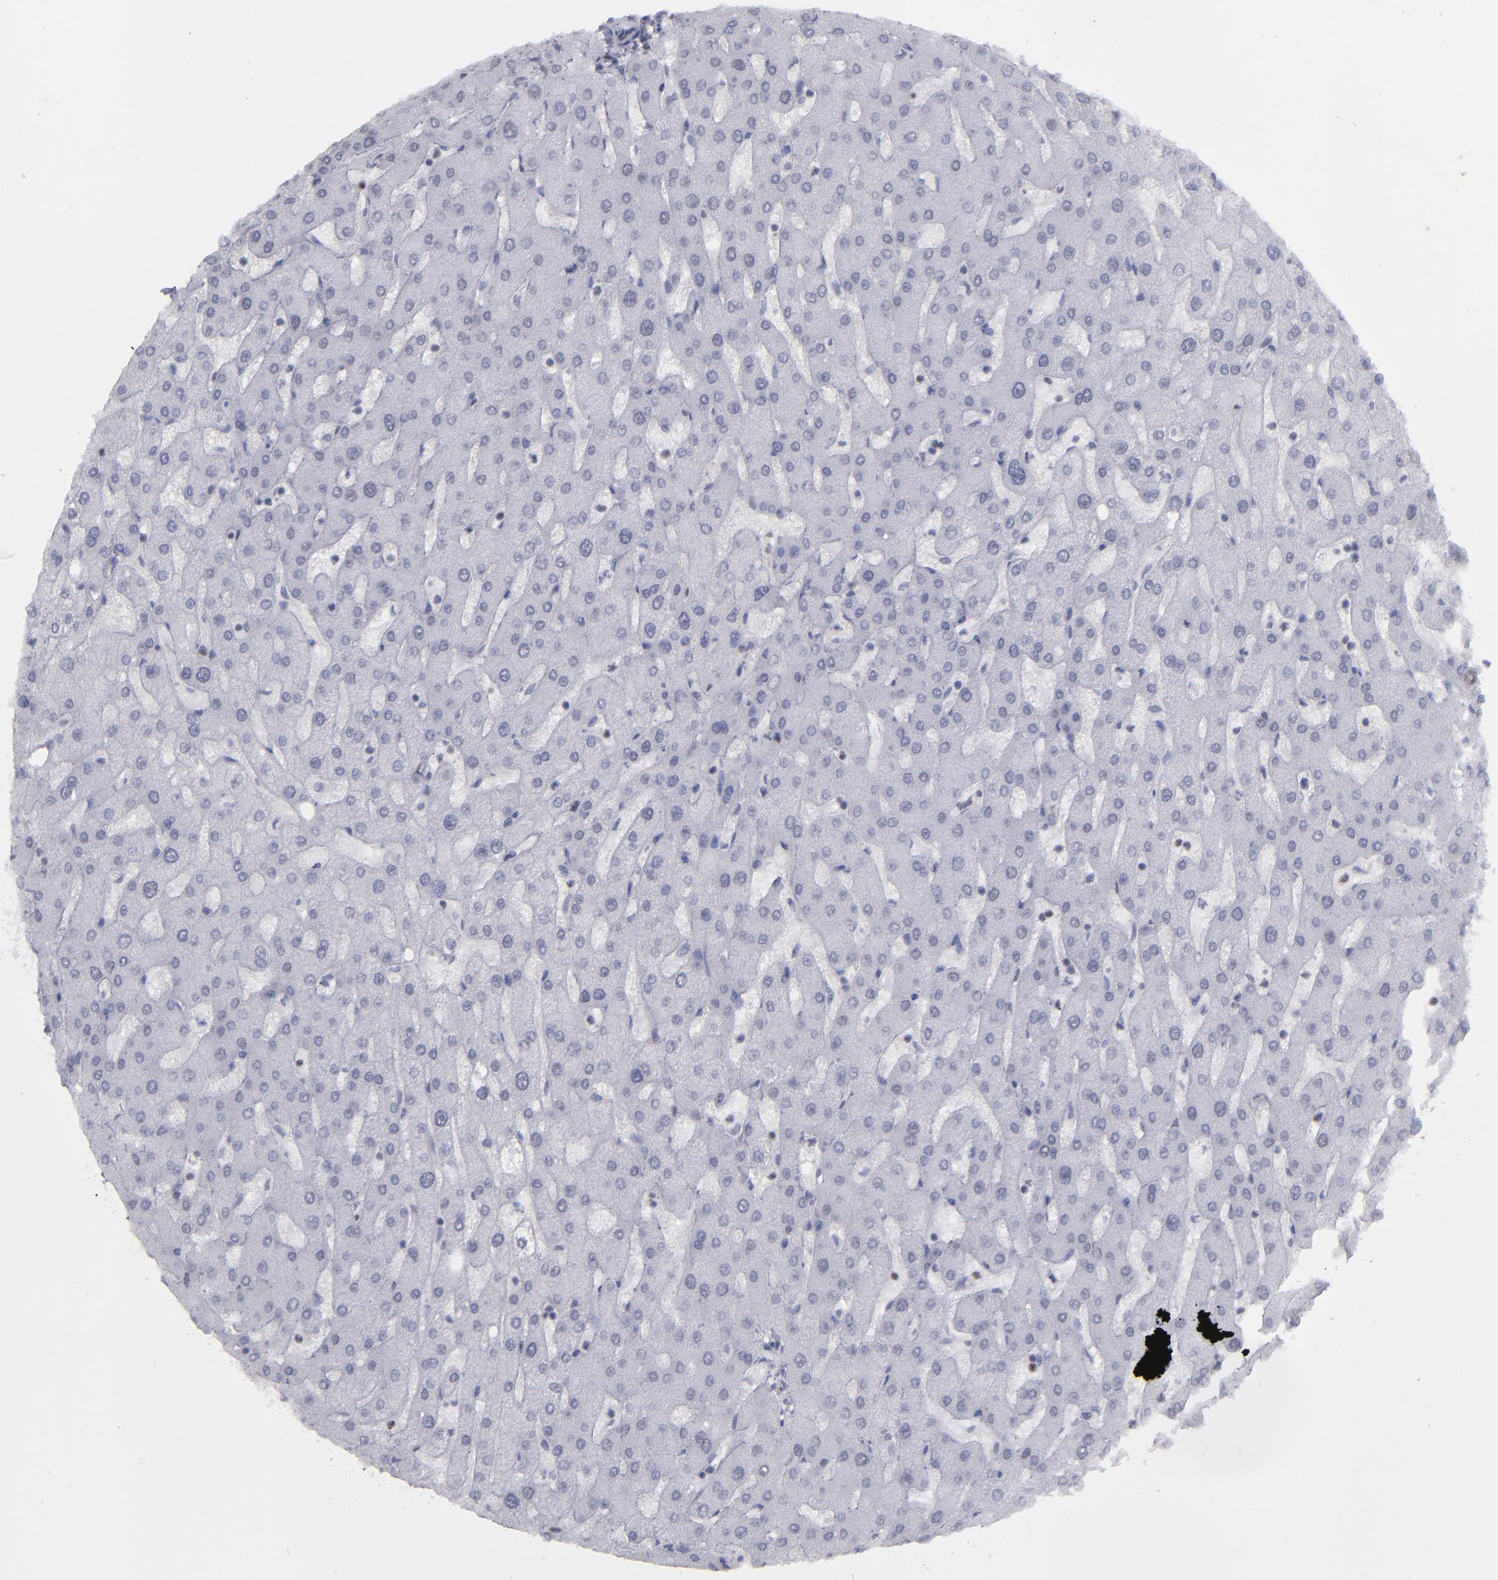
{"staining": {"intensity": "weak", "quantity": "<25%", "location": "nuclear"}, "tissue": "liver", "cell_type": "Cholangiocytes", "image_type": "normal", "snomed": [{"axis": "morphology", "description": "Normal tissue, NOS"}, {"axis": "topography", "description": "Liver"}], "caption": "This is a histopathology image of immunohistochemistry staining of normal liver, which shows no positivity in cholangiocytes.", "gene": "TERF2", "patient": {"sex": "male", "age": 67}}